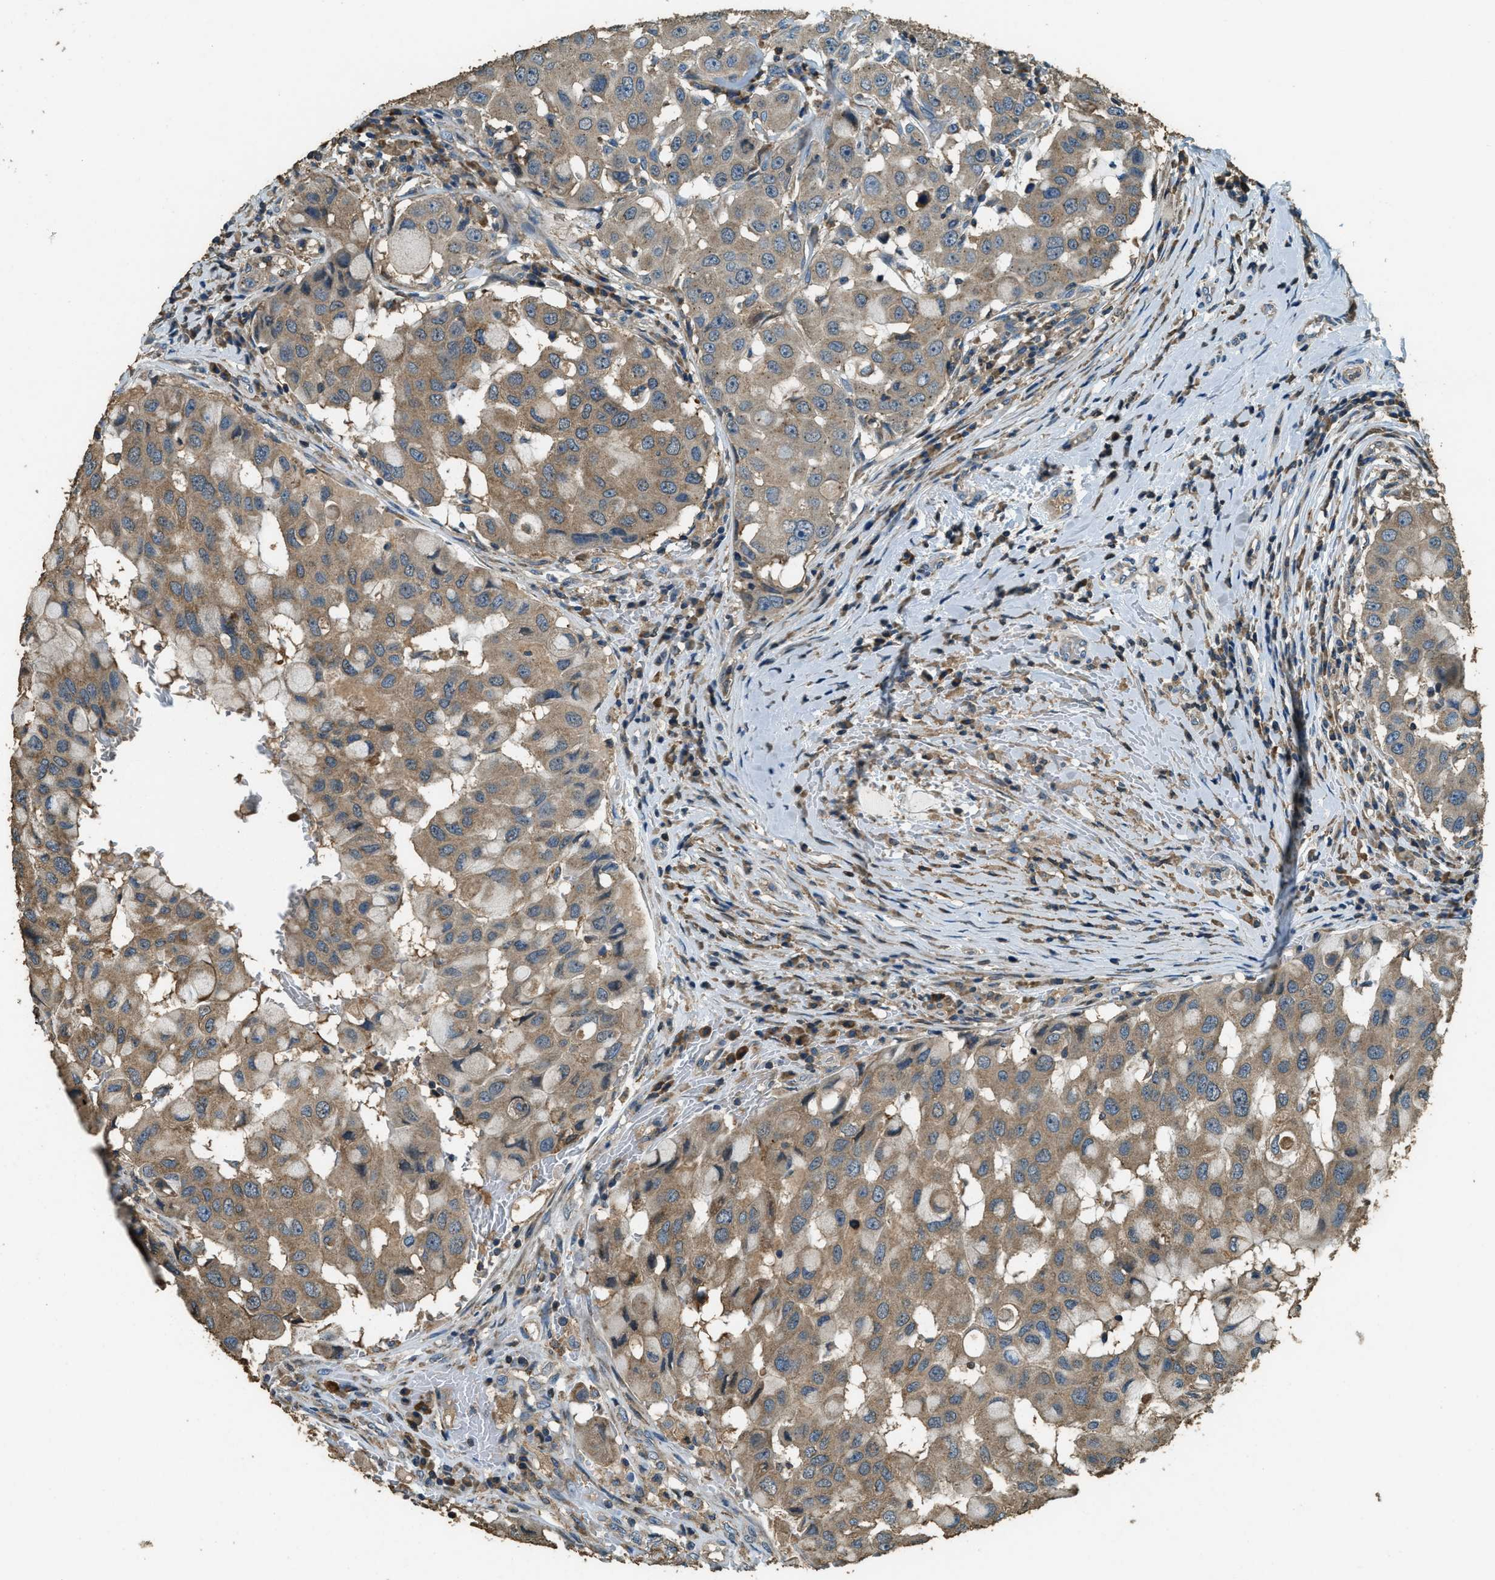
{"staining": {"intensity": "moderate", "quantity": ">75%", "location": "cytoplasmic/membranous"}, "tissue": "breast cancer", "cell_type": "Tumor cells", "image_type": "cancer", "snomed": [{"axis": "morphology", "description": "Duct carcinoma"}, {"axis": "topography", "description": "Breast"}], "caption": "Breast infiltrating ductal carcinoma stained for a protein exhibits moderate cytoplasmic/membranous positivity in tumor cells. (IHC, brightfield microscopy, high magnification).", "gene": "ERGIC1", "patient": {"sex": "female", "age": 27}}